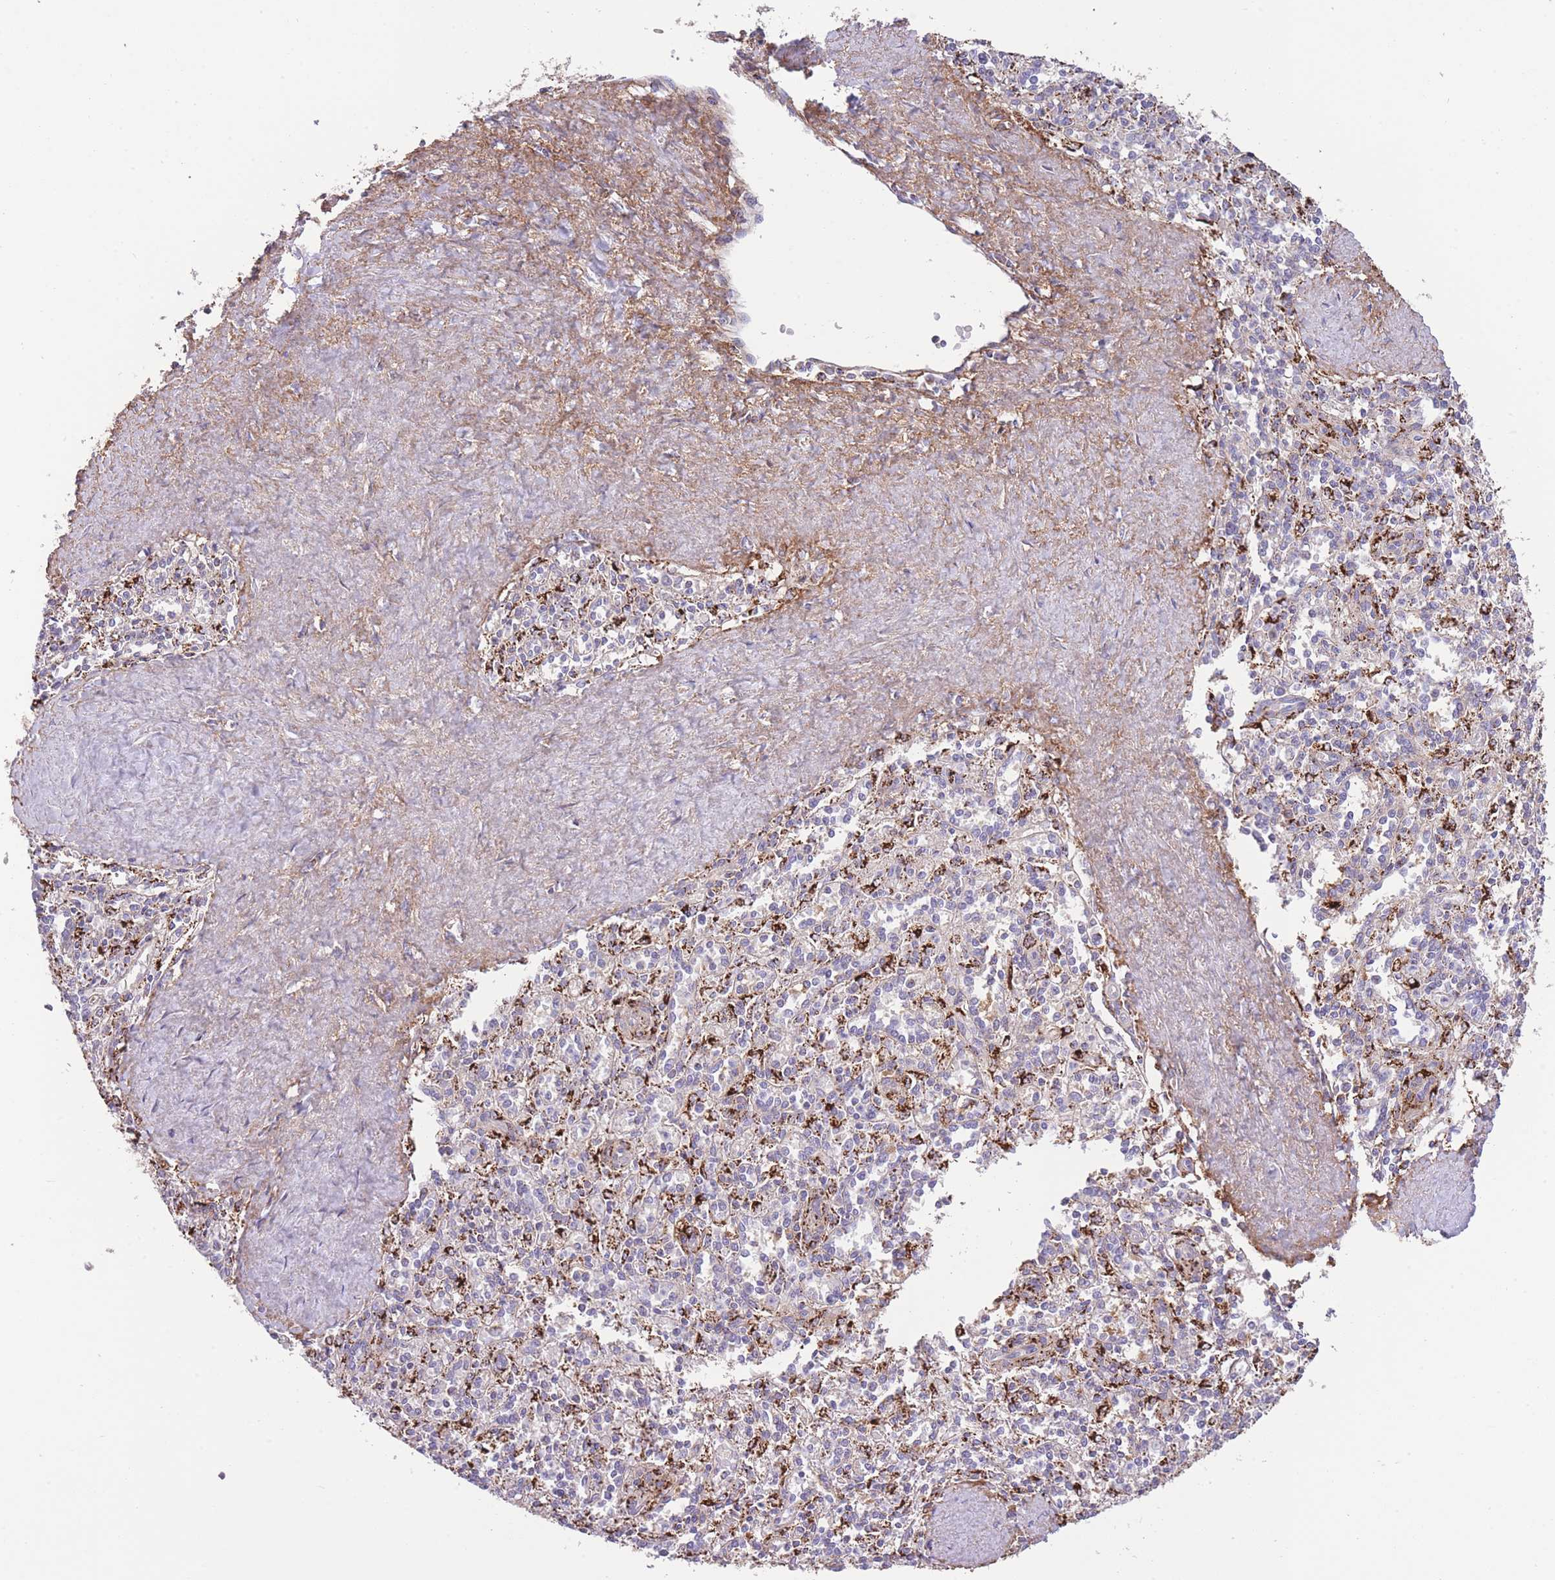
{"staining": {"intensity": "strong", "quantity": "25%-75%", "location": "cytoplasmic/membranous"}, "tissue": "spleen", "cell_type": "Cells in red pulp", "image_type": "normal", "snomed": [{"axis": "morphology", "description": "Normal tissue, NOS"}, {"axis": "topography", "description": "Spleen"}], "caption": "Strong cytoplasmic/membranous expression is present in about 25%-75% of cells in red pulp in unremarkable spleen. (IHC, brightfield microscopy, high magnification).", "gene": "ST3GAL3", "patient": {"sex": "female", "age": 70}}